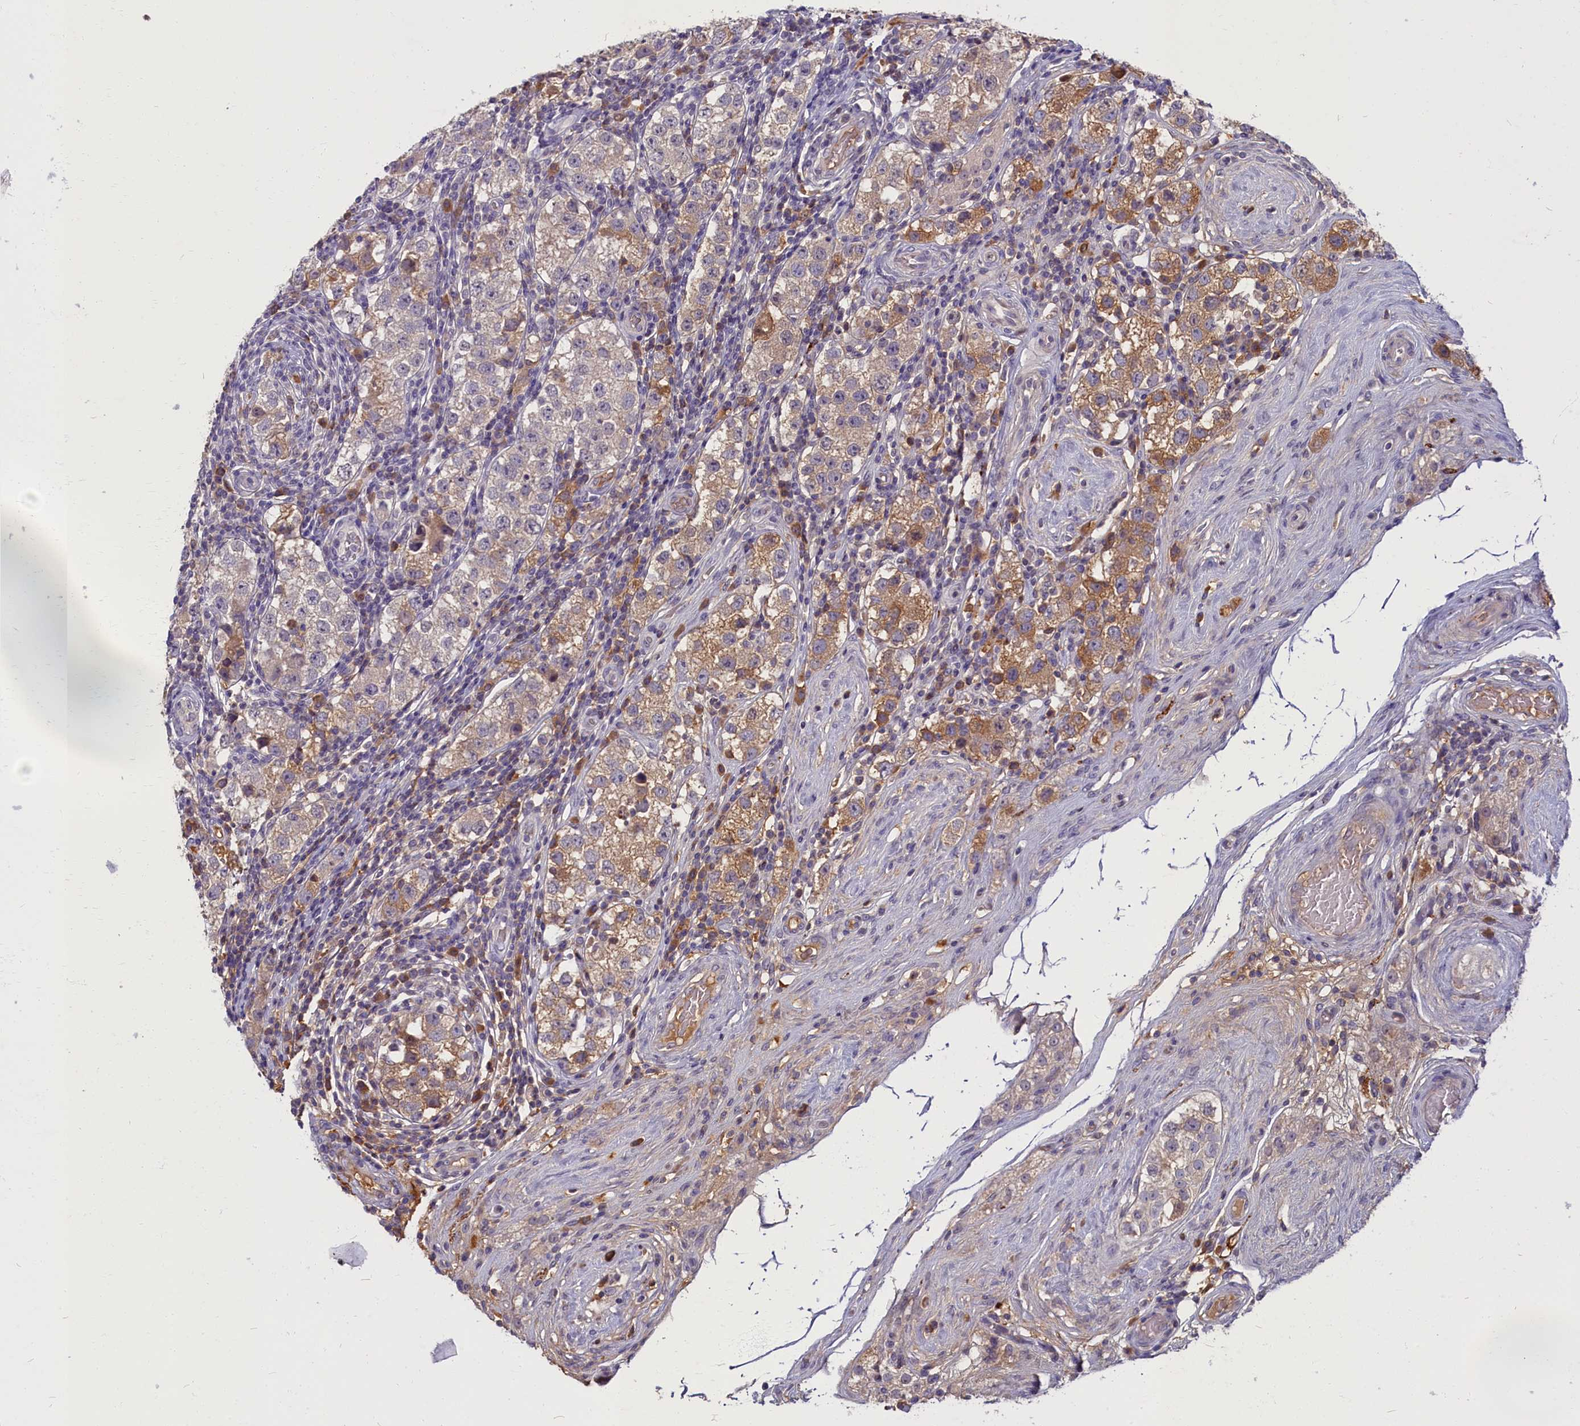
{"staining": {"intensity": "moderate", "quantity": "<25%", "location": "cytoplasmic/membranous"}, "tissue": "testis cancer", "cell_type": "Tumor cells", "image_type": "cancer", "snomed": [{"axis": "morphology", "description": "Seminoma, NOS"}, {"axis": "topography", "description": "Testis"}], "caption": "Immunohistochemical staining of human seminoma (testis) demonstrates low levels of moderate cytoplasmic/membranous protein staining in about <25% of tumor cells.", "gene": "SV2C", "patient": {"sex": "male", "age": 34}}